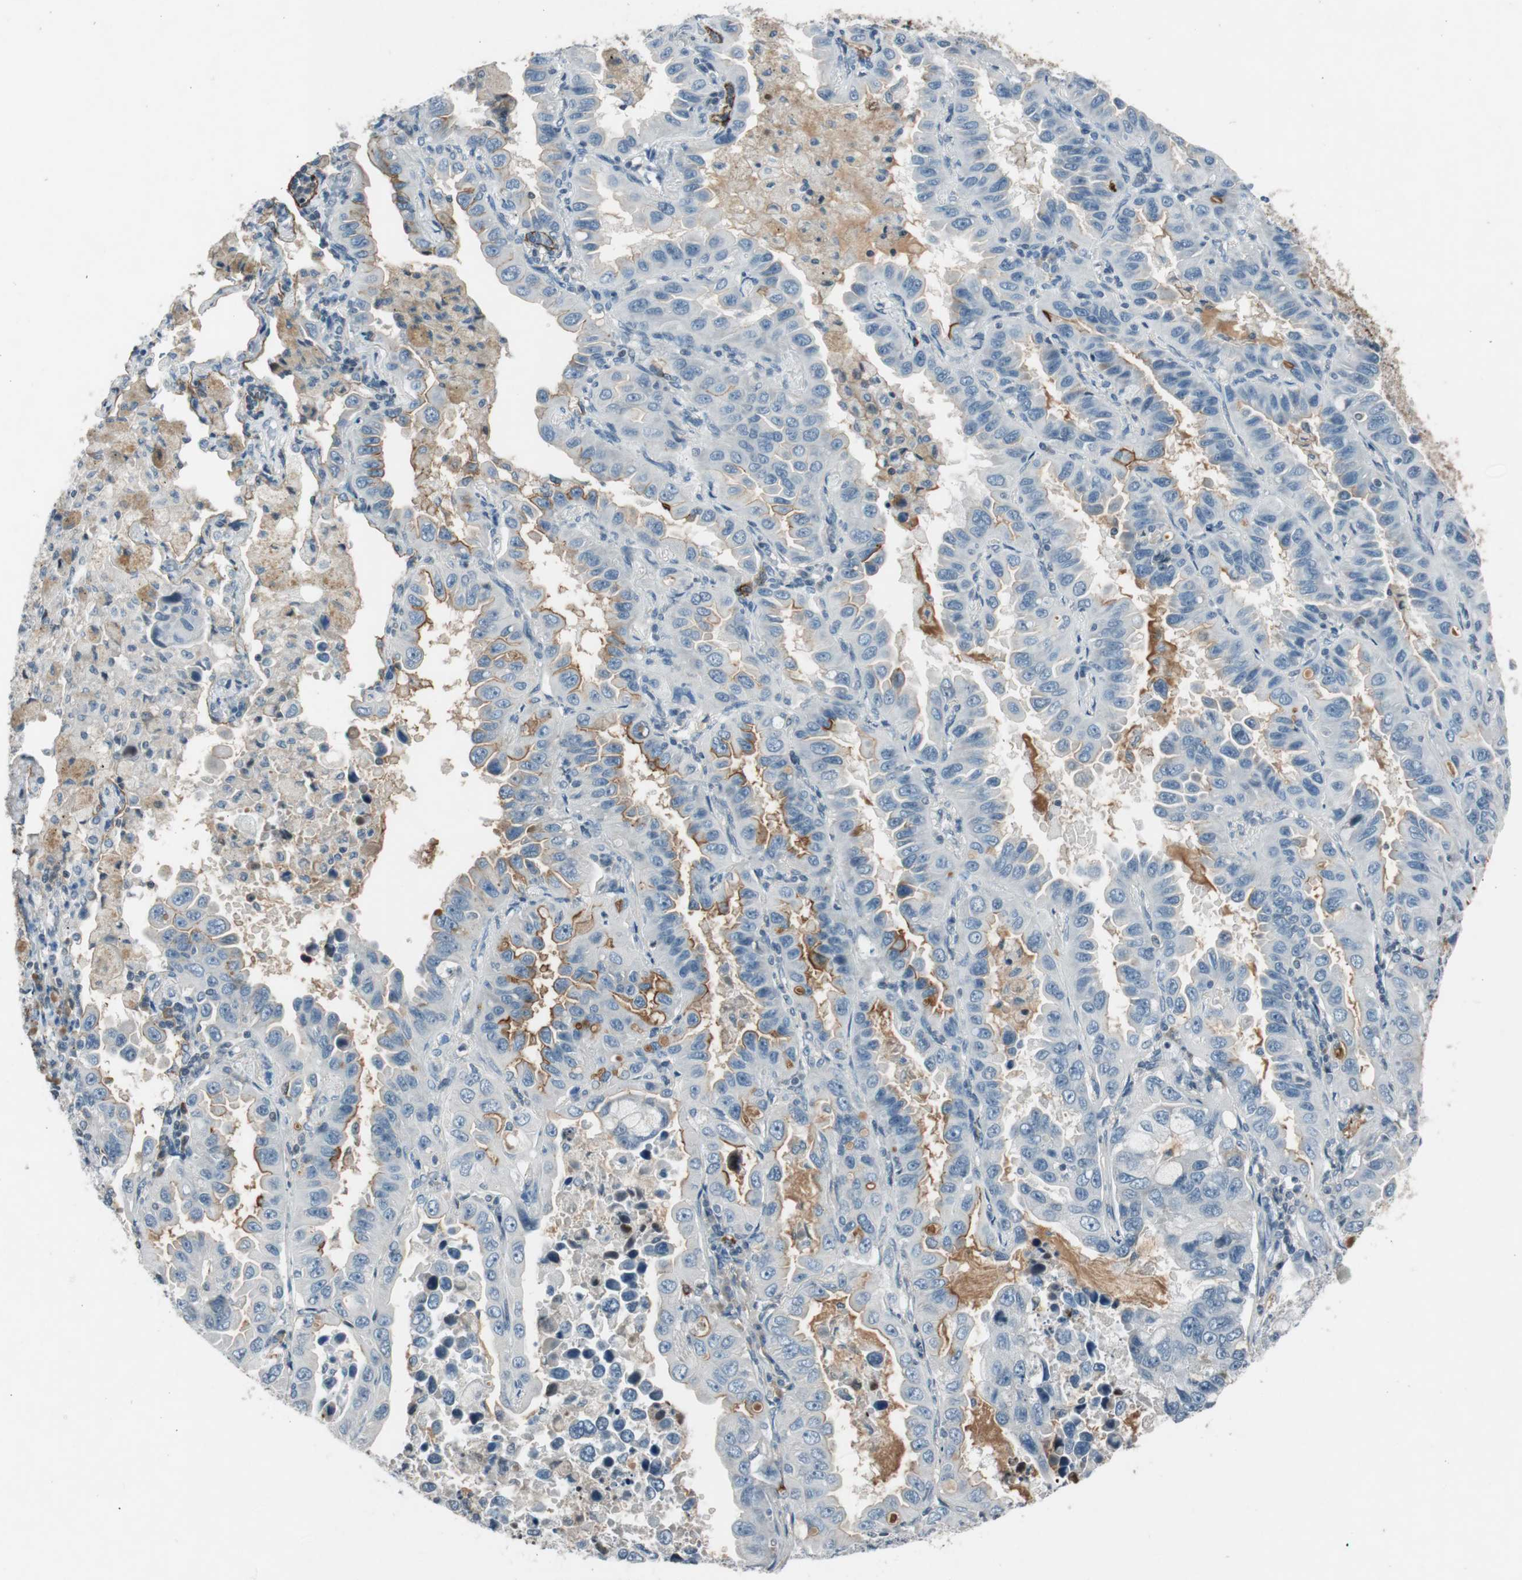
{"staining": {"intensity": "negative", "quantity": "none", "location": "none"}, "tissue": "lung cancer", "cell_type": "Tumor cells", "image_type": "cancer", "snomed": [{"axis": "morphology", "description": "Adenocarcinoma, NOS"}, {"axis": "topography", "description": "Lung"}], "caption": "This is a image of immunohistochemistry staining of lung cancer (adenocarcinoma), which shows no staining in tumor cells.", "gene": "PDPN", "patient": {"sex": "male", "age": 64}}